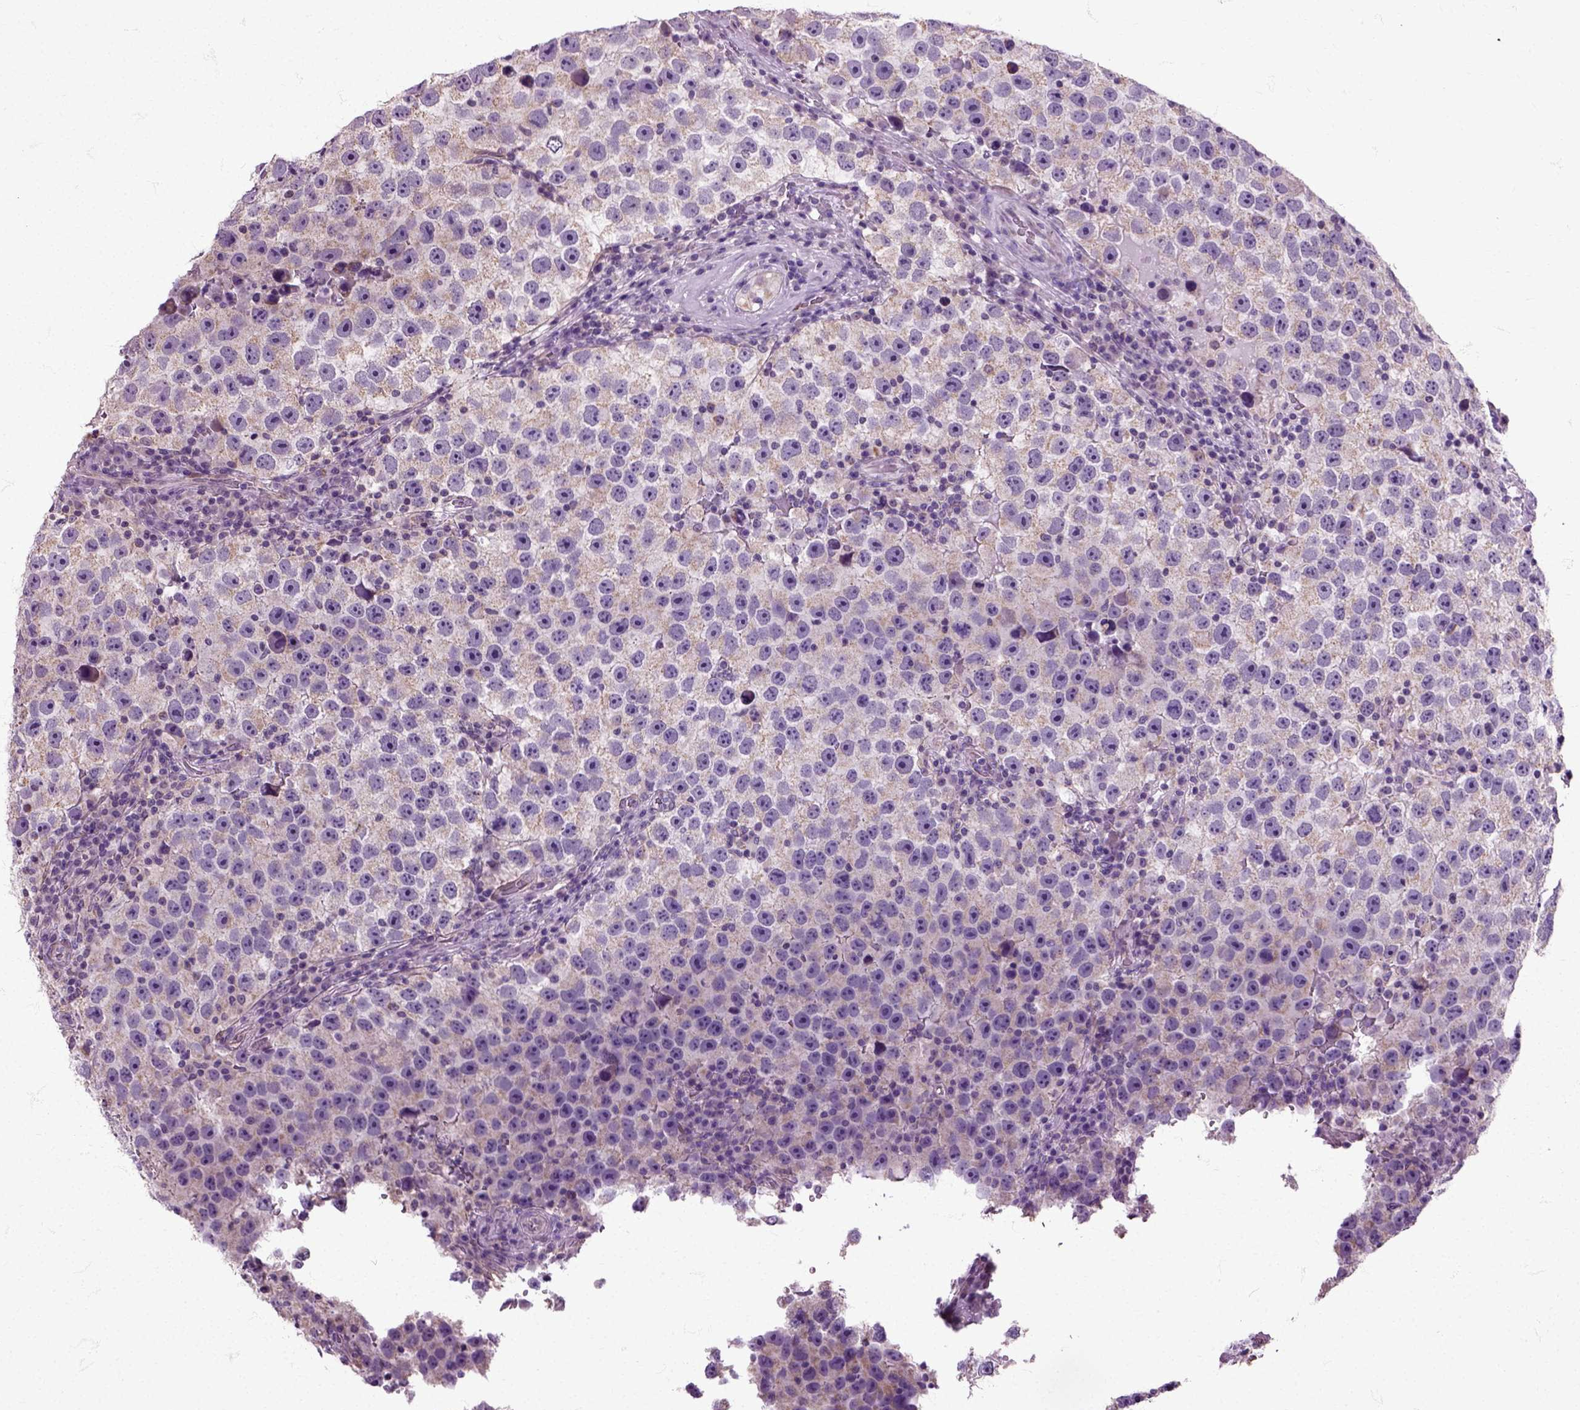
{"staining": {"intensity": "weak", "quantity": "25%-75%", "location": "cytoplasmic/membranous"}, "tissue": "testis cancer", "cell_type": "Tumor cells", "image_type": "cancer", "snomed": [{"axis": "morphology", "description": "Normal tissue, NOS"}, {"axis": "morphology", "description": "Seminoma, NOS"}, {"axis": "topography", "description": "Testis"}], "caption": "Seminoma (testis) tissue shows weak cytoplasmic/membranous staining in about 25%-75% of tumor cells, visualized by immunohistochemistry.", "gene": "HSPA2", "patient": {"sex": "male", "age": 31}}